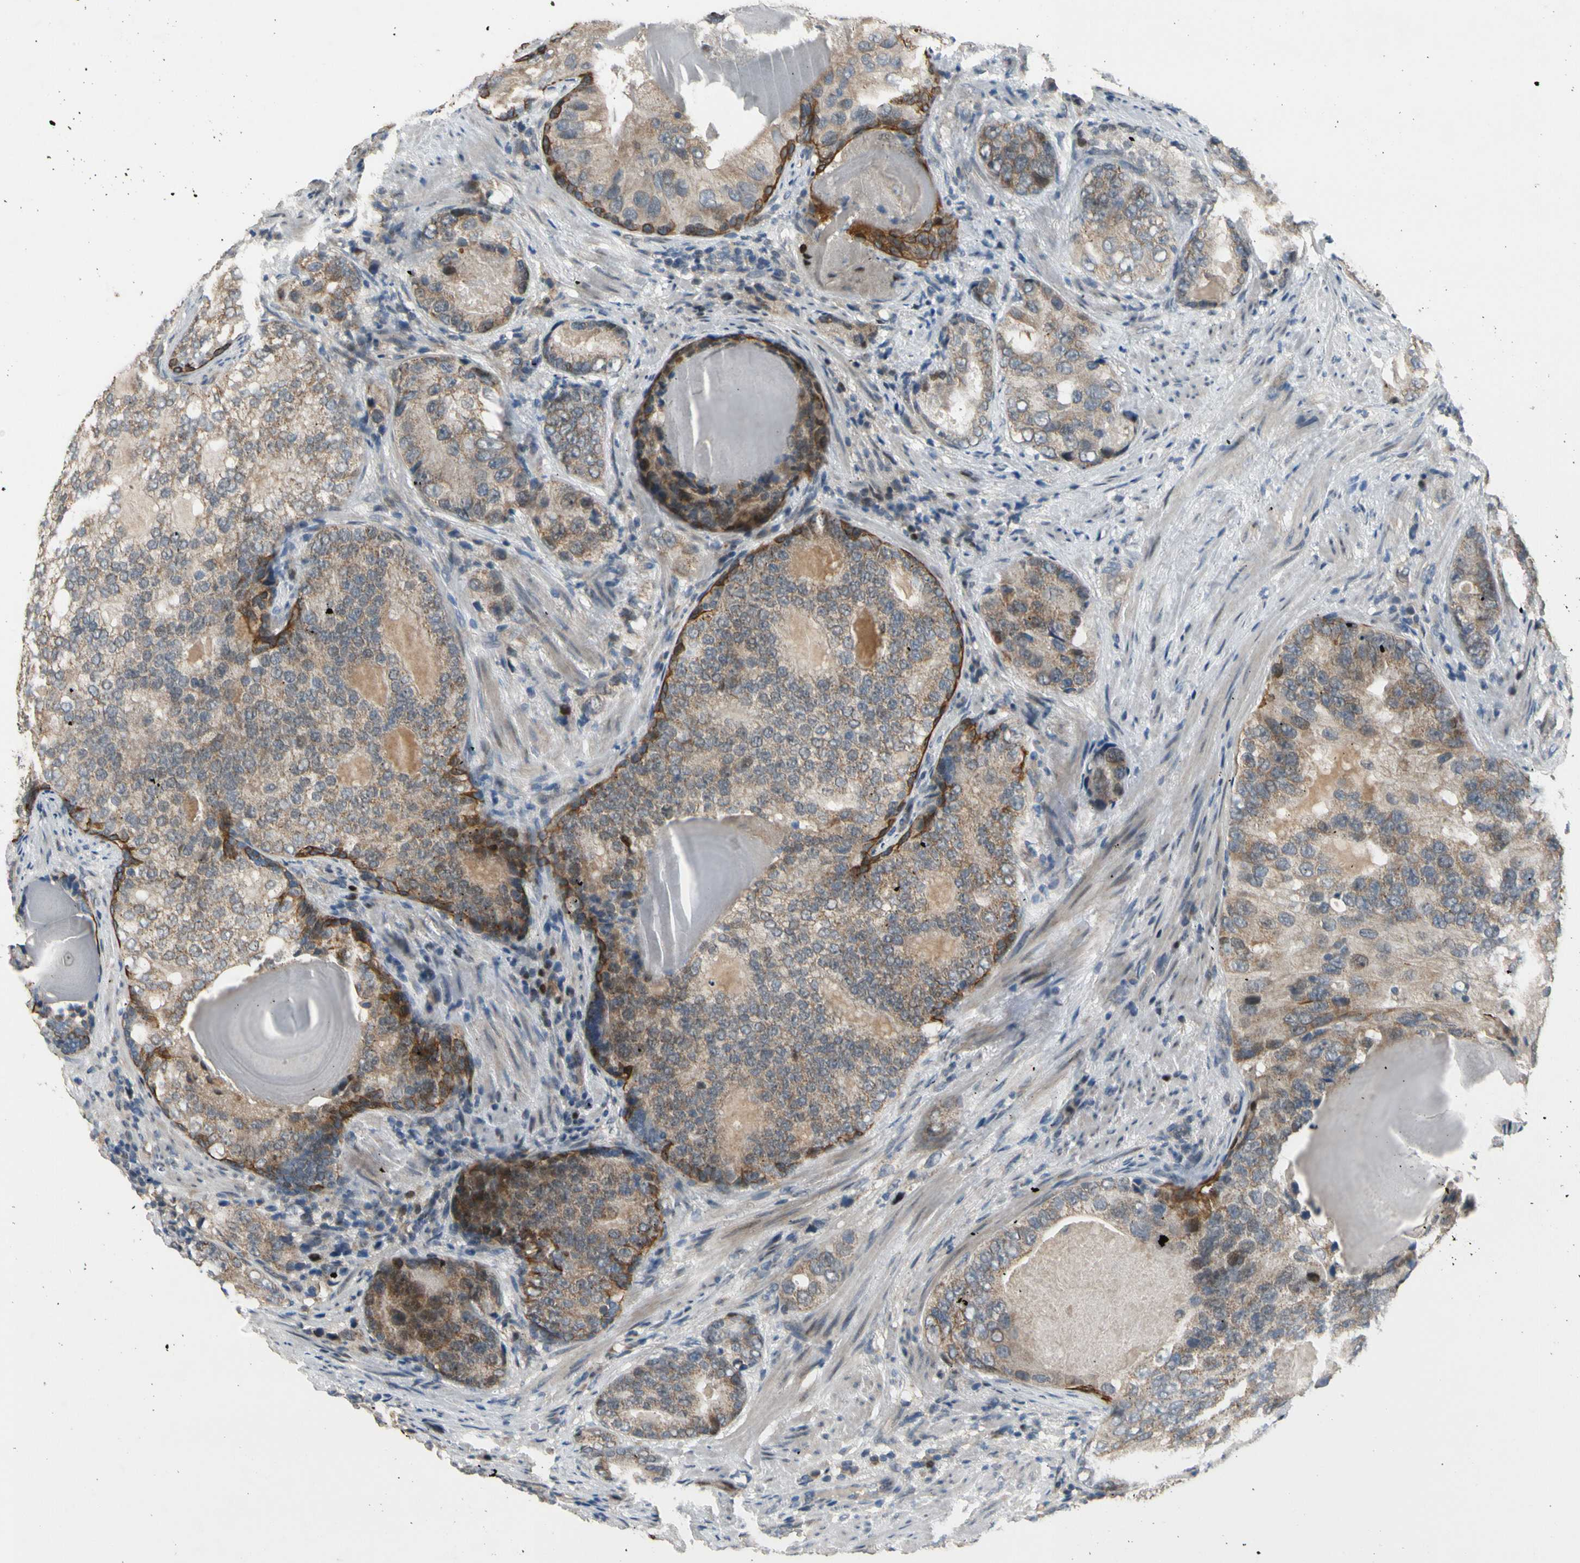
{"staining": {"intensity": "weak", "quantity": ">75%", "location": "cytoplasmic/membranous"}, "tissue": "prostate cancer", "cell_type": "Tumor cells", "image_type": "cancer", "snomed": [{"axis": "morphology", "description": "Adenocarcinoma, High grade"}, {"axis": "topography", "description": "Prostate"}], "caption": "About >75% of tumor cells in prostate high-grade adenocarcinoma exhibit weak cytoplasmic/membranous protein expression as visualized by brown immunohistochemical staining.", "gene": "ZNF184", "patient": {"sex": "male", "age": 66}}